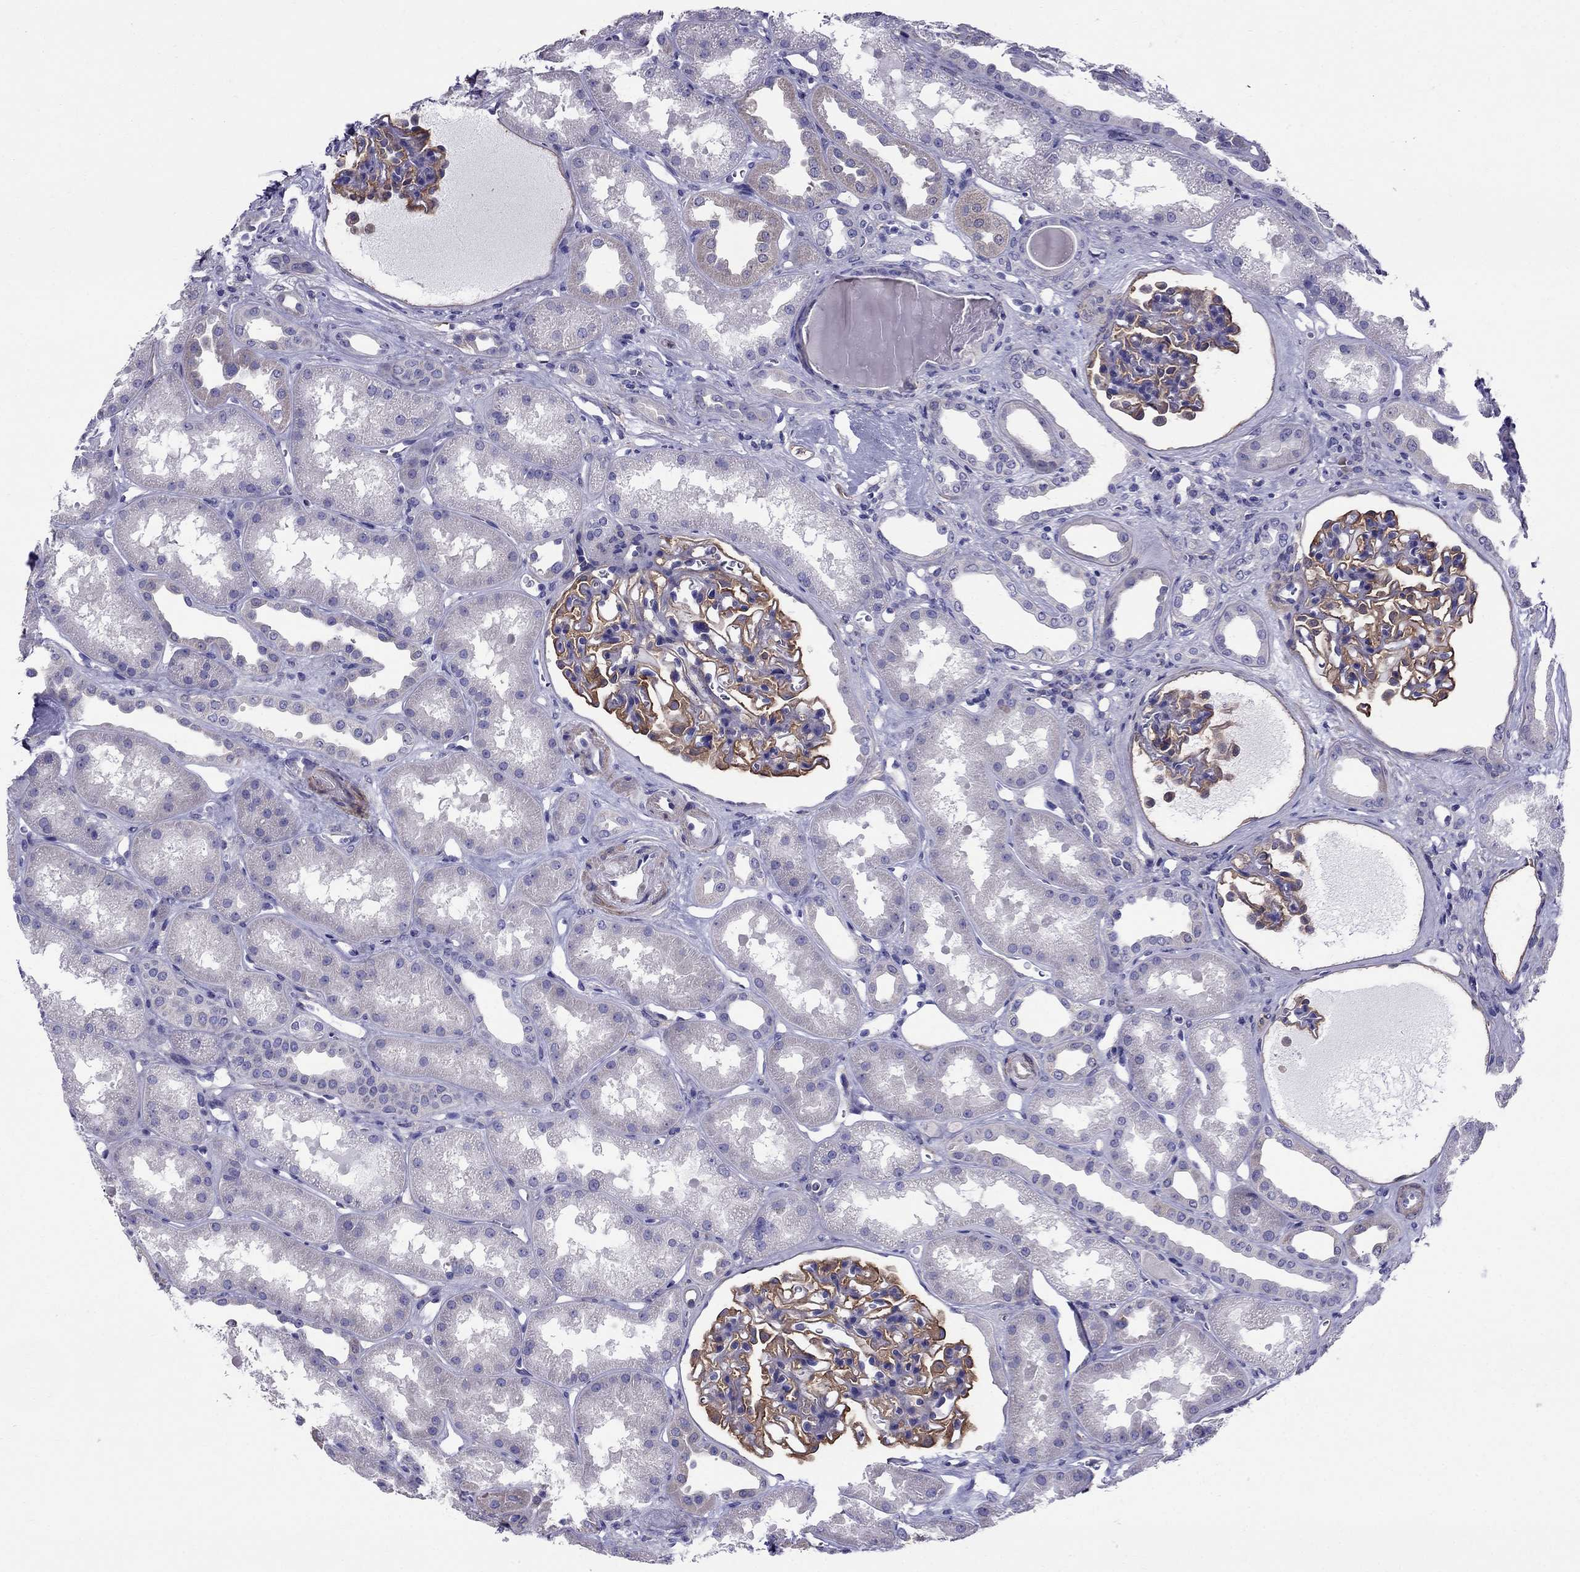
{"staining": {"intensity": "strong", "quantity": ">75%", "location": "cytoplasmic/membranous"}, "tissue": "kidney", "cell_type": "Cells in glomeruli", "image_type": "normal", "snomed": [{"axis": "morphology", "description": "Normal tissue, NOS"}, {"axis": "topography", "description": "Kidney"}], "caption": "An IHC histopathology image of unremarkable tissue is shown. Protein staining in brown labels strong cytoplasmic/membranous positivity in kidney within cells in glomeruli.", "gene": "GPR50", "patient": {"sex": "male", "age": 61}}